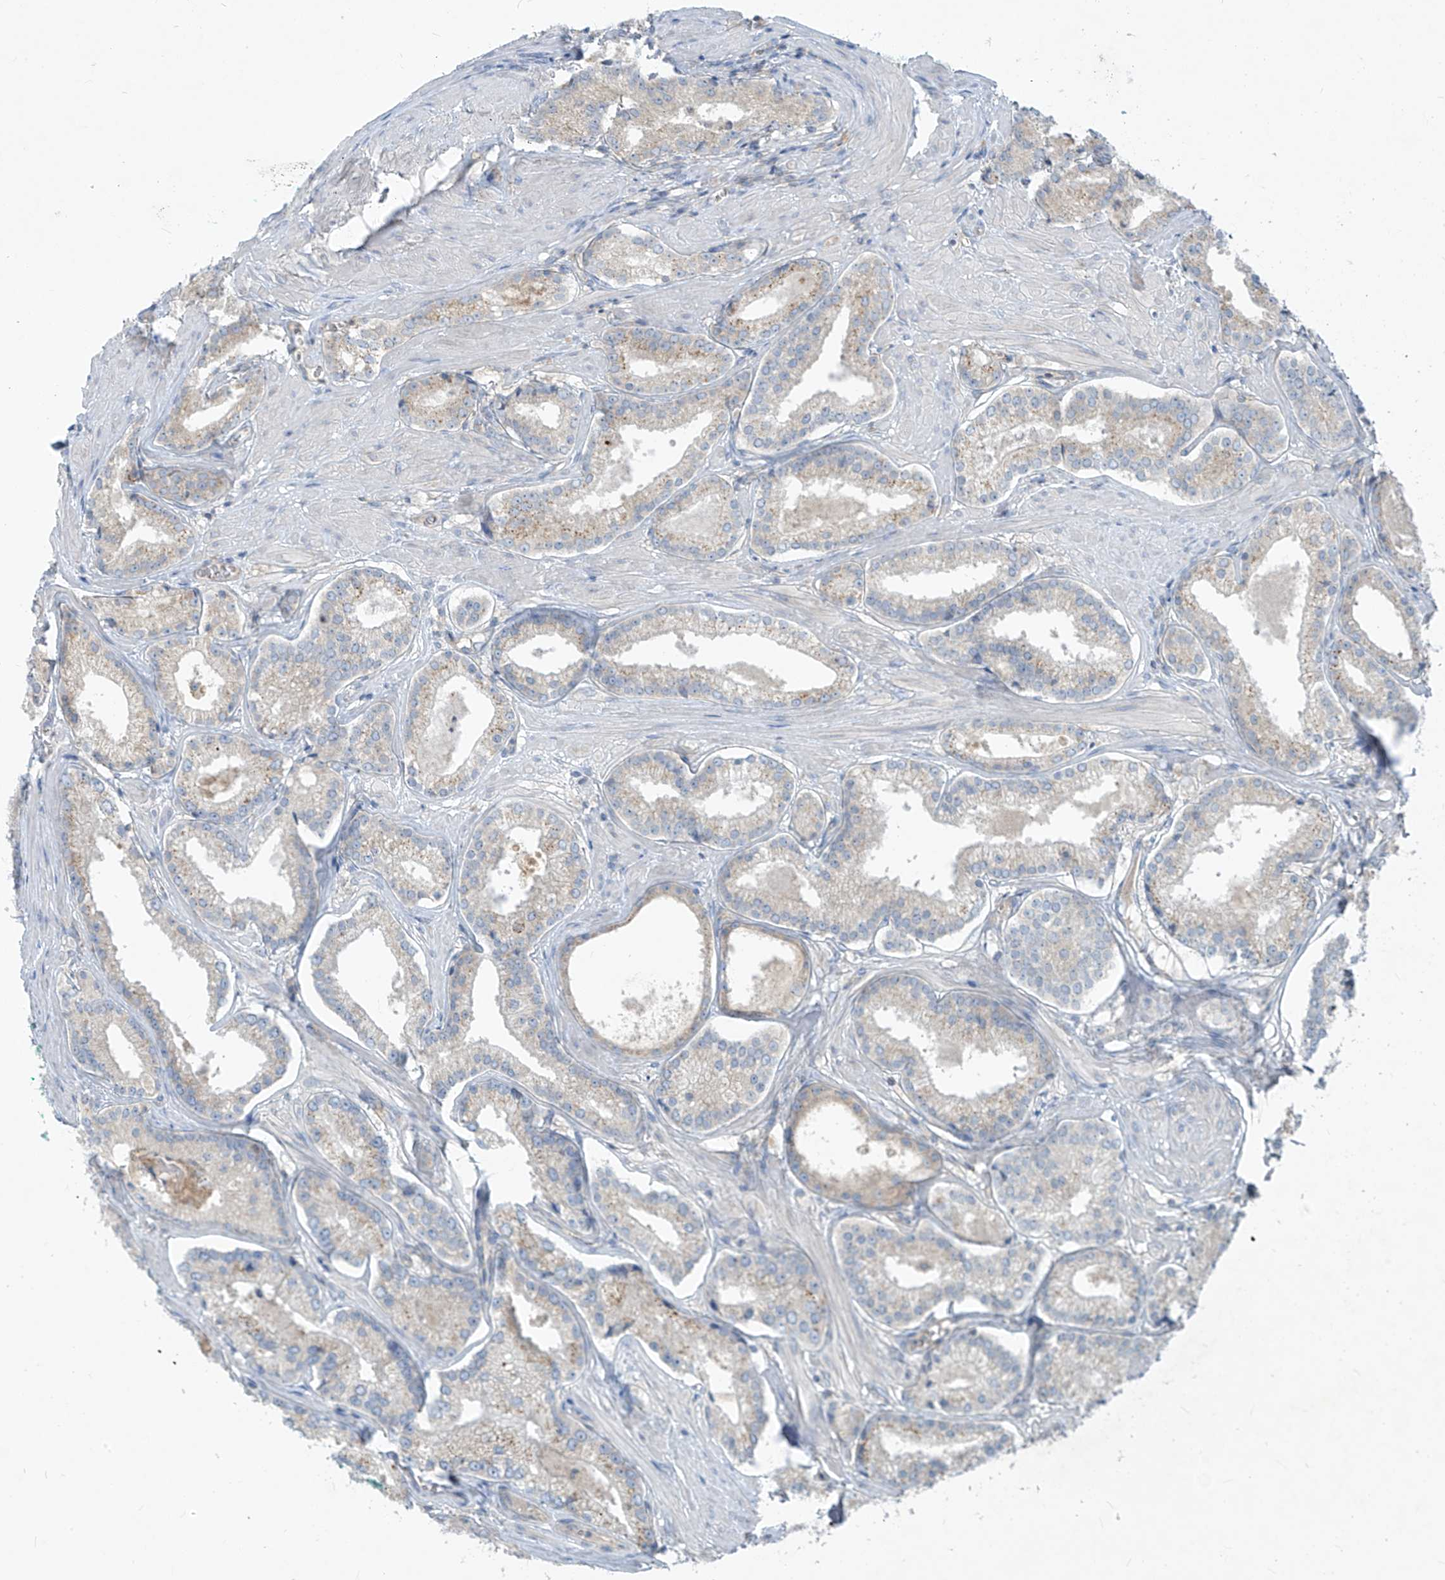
{"staining": {"intensity": "weak", "quantity": "<25%", "location": "cytoplasmic/membranous"}, "tissue": "prostate cancer", "cell_type": "Tumor cells", "image_type": "cancer", "snomed": [{"axis": "morphology", "description": "Adenocarcinoma, Low grade"}, {"axis": "topography", "description": "Prostate"}], "caption": "Low-grade adenocarcinoma (prostate) was stained to show a protein in brown. There is no significant staining in tumor cells. Nuclei are stained in blue.", "gene": "DGKQ", "patient": {"sex": "male", "age": 54}}